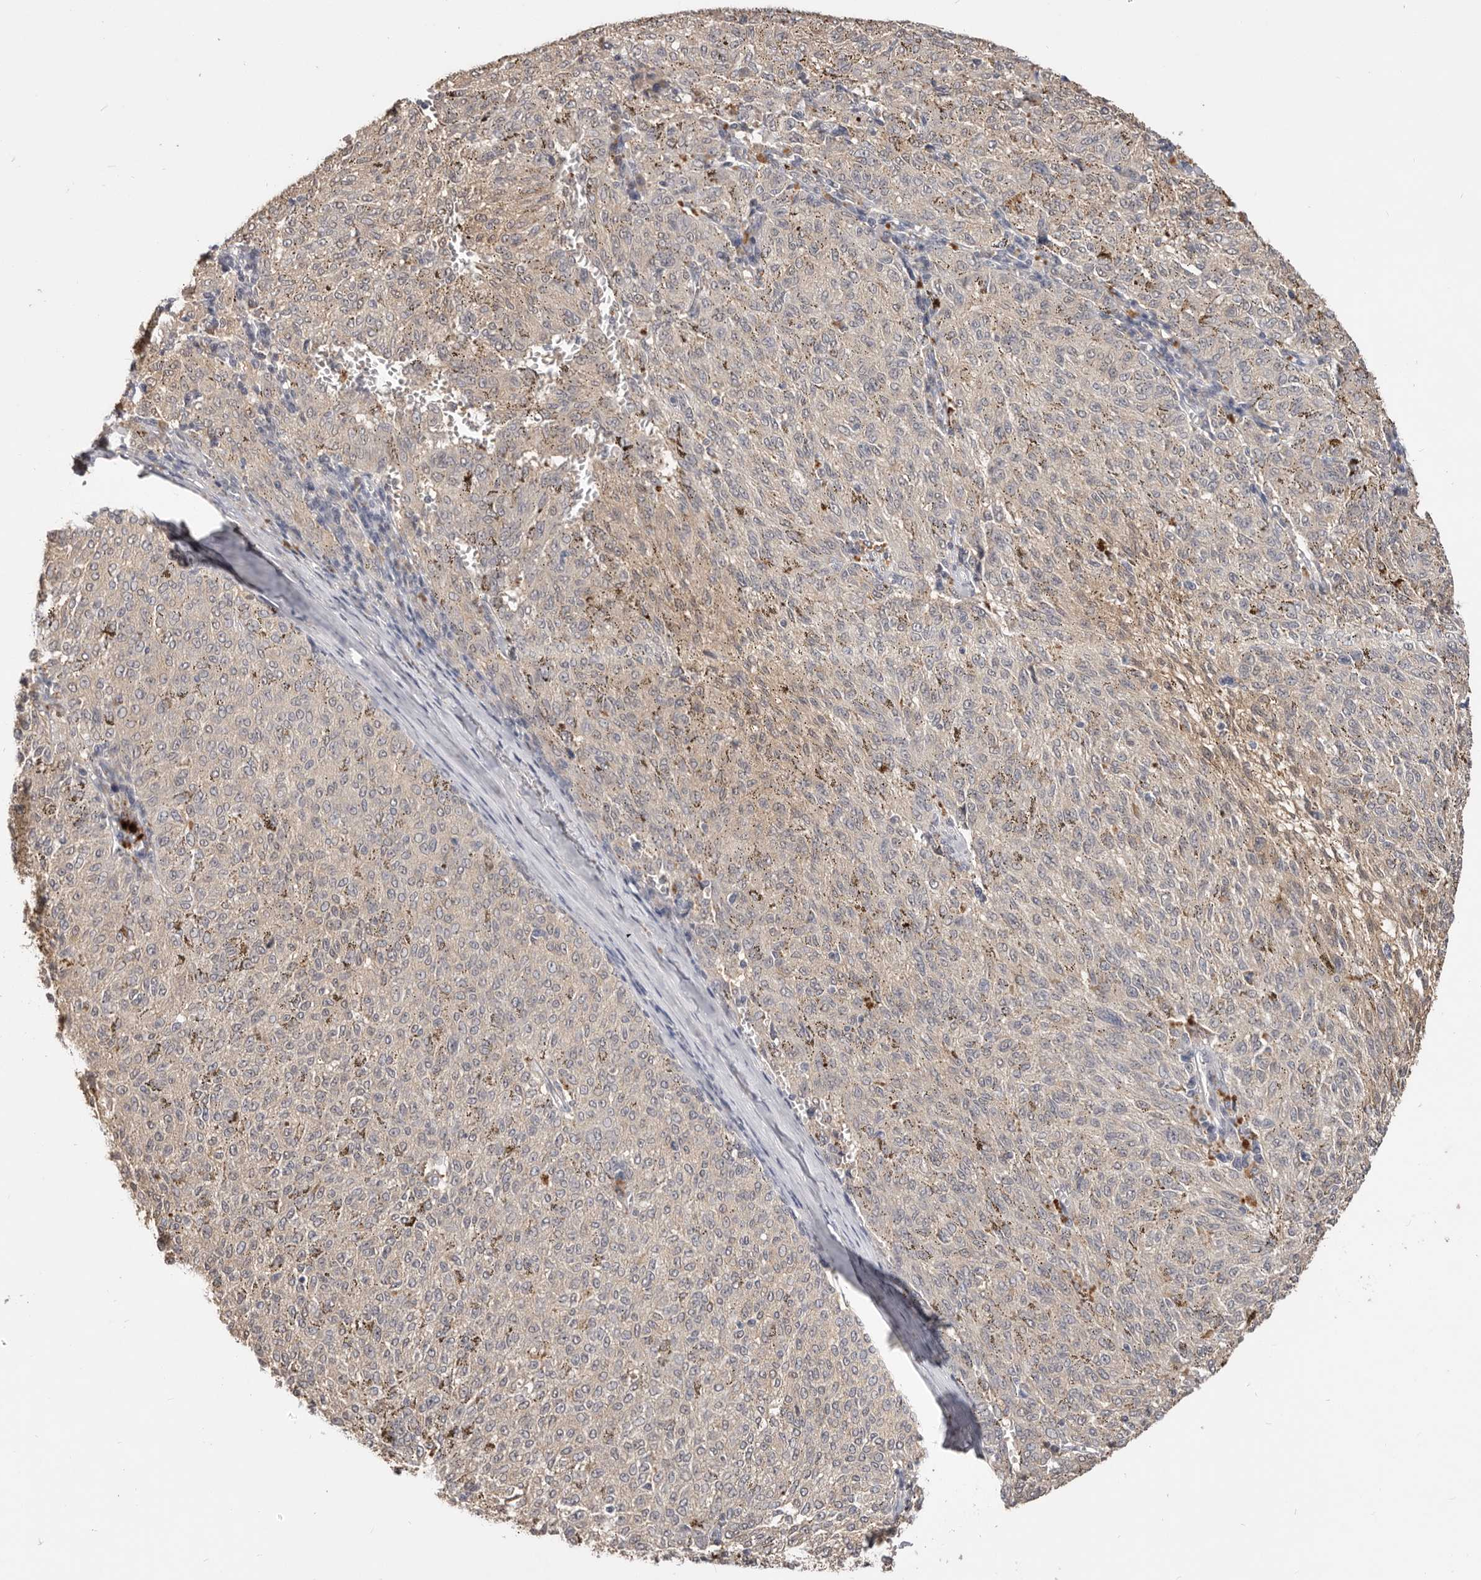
{"staining": {"intensity": "negative", "quantity": "none", "location": "none"}, "tissue": "melanoma", "cell_type": "Tumor cells", "image_type": "cancer", "snomed": [{"axis": "morphology", "description": "Malignant melanoma, NOS"}, {"axis": "topography", "description": "Skin"}], "caption": "Immunohistochemistry micrograph of neoplastic tissue: human malignant melanoma stained with DAB exhibits no significant protein expression in tumor cells. (Immunohistochemistry (ihc), brightfield microscopy, high magnification).", "gene": "TSPAN13", "patient": {"sex": "female", "age": 72}}